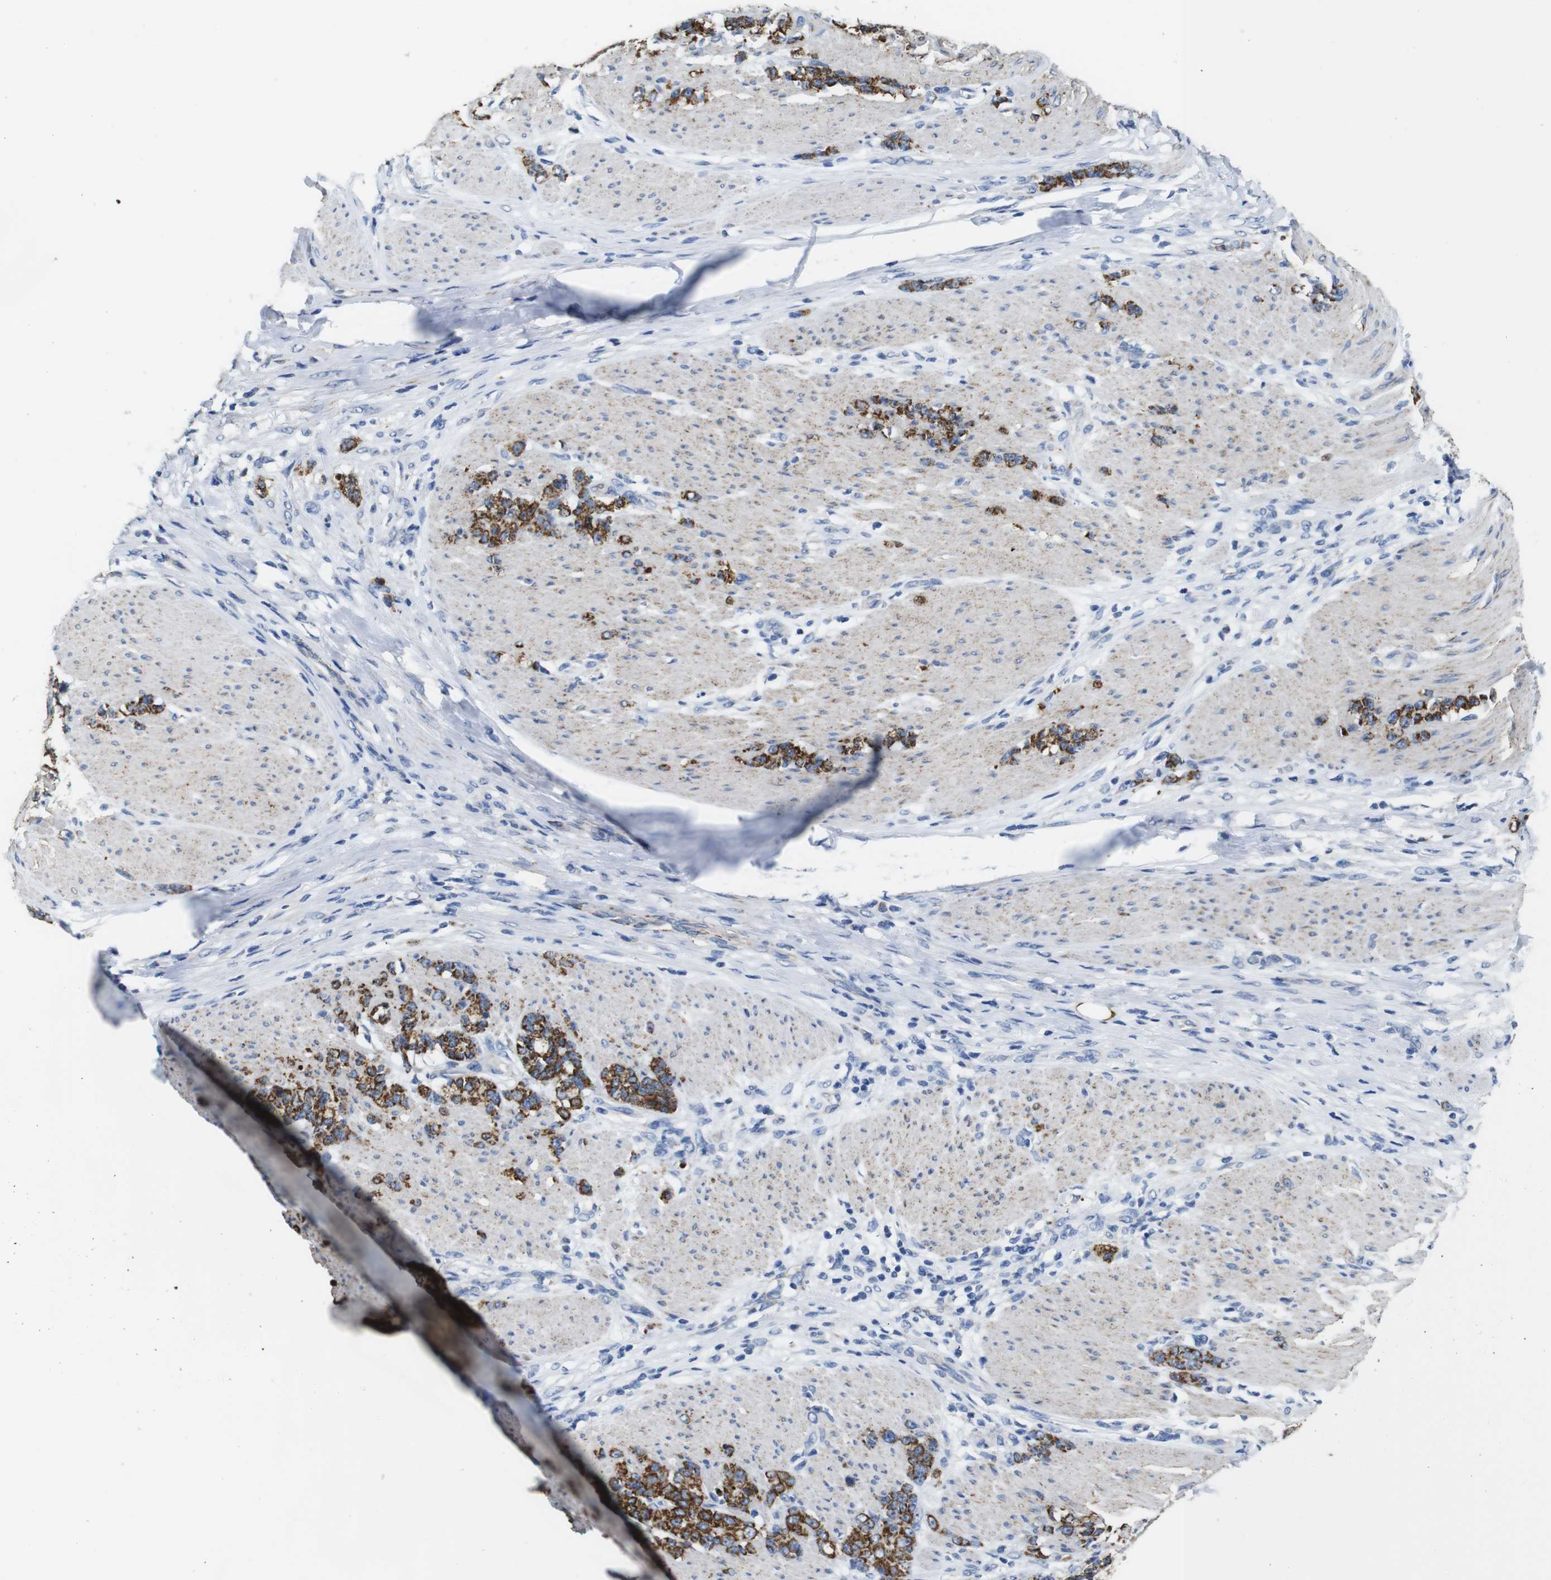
{"staining": {"intensity": "strong", "quantity": ">75%", "location": "cytoplasmic/membranous"}, "tissue": "stomach cancer", "cell_type": "Tumor cells", "image_type": "cancer", "snomed": [{"axis": "morphology", "description": "Adenocarcinoma, NOS"}, {"axis": "topography", "description": "Stomach, lower"}], "caption": "Protein staining by IHC exhibits strong cytoplasmic/membranous staining in approximately >75% of tumor cells in stomach cancer (adenocarcinoma). (Stains: DAB in brown, nuclei in blue, Microscopy: brightfield microscopy at high magnification).", "gene": "MAOA", "patient": {"sex": "male", "age": 88}}